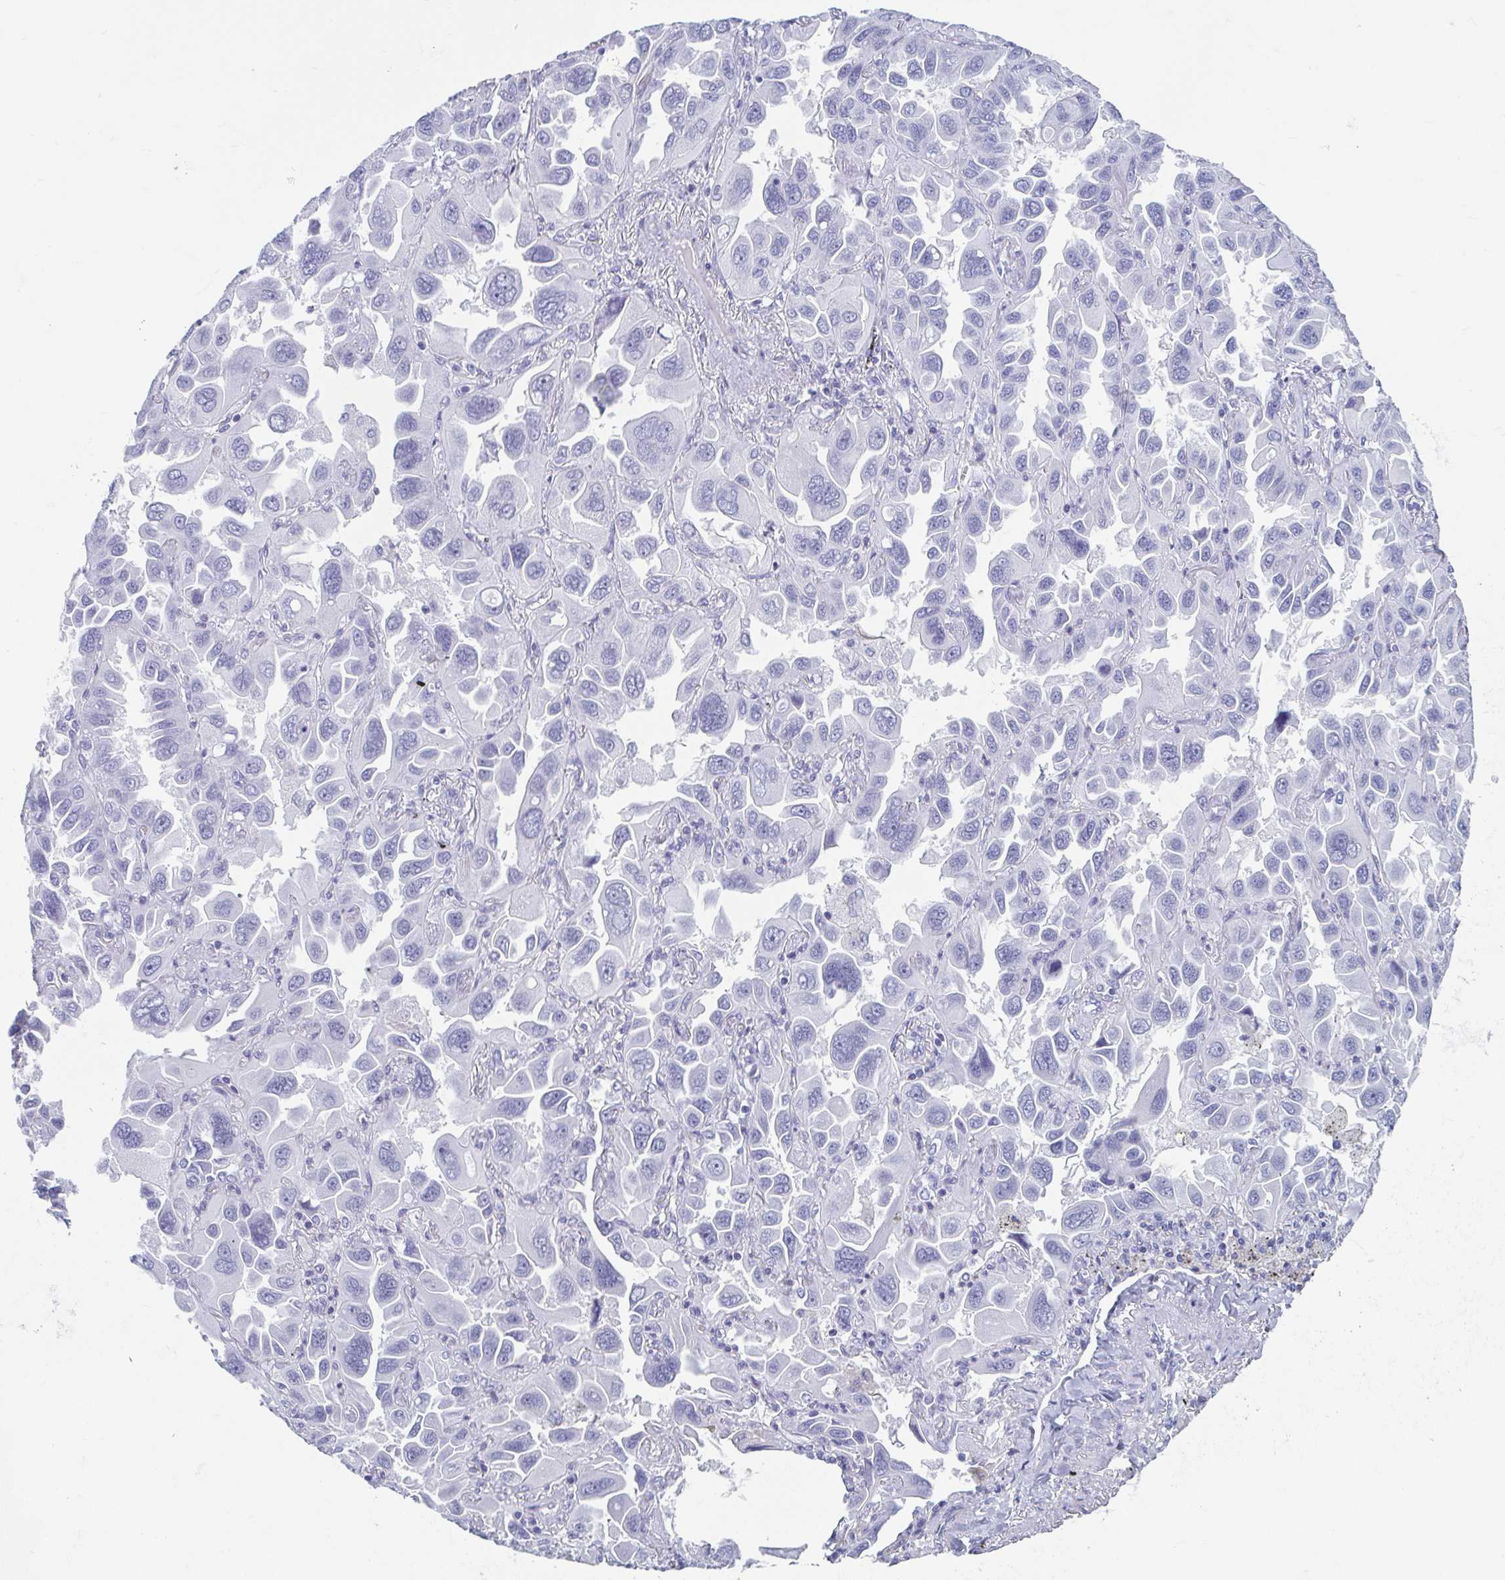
{"staining": {"intensity": "negative", "quantity": "none", "location": "none"}, "tissue": "lung cancer", "cell_type": "Tumor cells", "image_type": "cancer", "snomed": [{"axis": "morphology", "description": "Adenocarcinoma, NOS"}, {"axis": "topography", "description": "Lung"}], "caption": "Immunohistochemistry (IHC) photomicrograph of human lung adenocarcinoma stained for a protein (brown), which shows no staining in tumor cells.", "gene": "GHRL", "patient": {"sex": "male", "age": 64}}